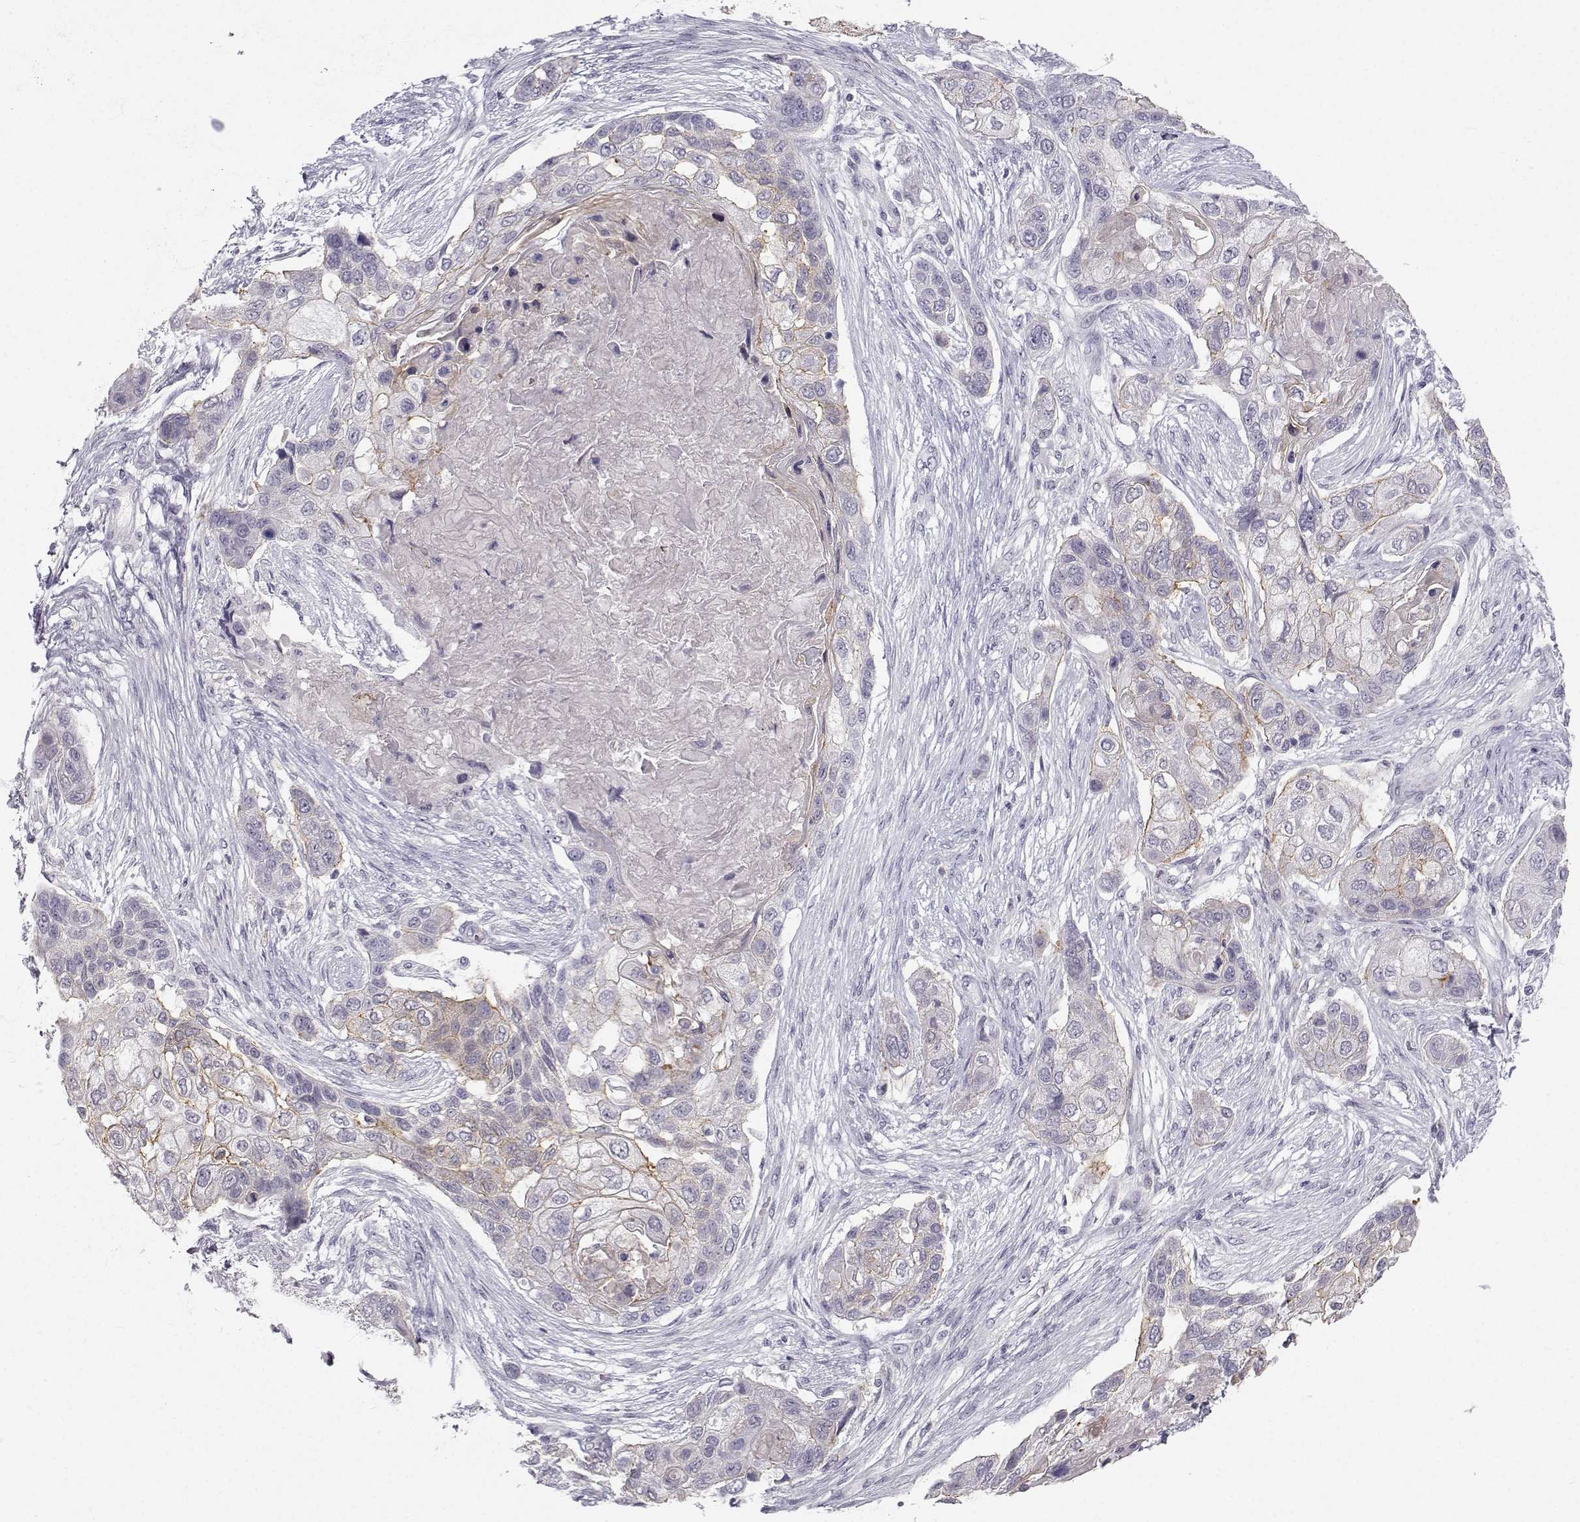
{"staining": {"intensity": "weak", "quantity": "<25%", "location": "cytoplasmic/membranous"}, "tissue": "lung cancer", "cell_type": "Tumor cells", "image_type": "cancer", "snomed": [{"axis": "morphology", "description": "Squamous cell carcinoma, NOS"}, {"axis": "topography", "description": "Lung"}], "caption": "This image is of squamous cell carcinoma (lung) stained with immunohistochemistry (IHC) to label a protein in brown with the nuclei are counter-stained blue. There is no expression in tumor cells. (Brightfield microscopy of DAB (3,3'-diaminobenzidine) IHC at high magnification).", "gene": "ZNF185", "patient": {"sex": "male", "age": 69}}